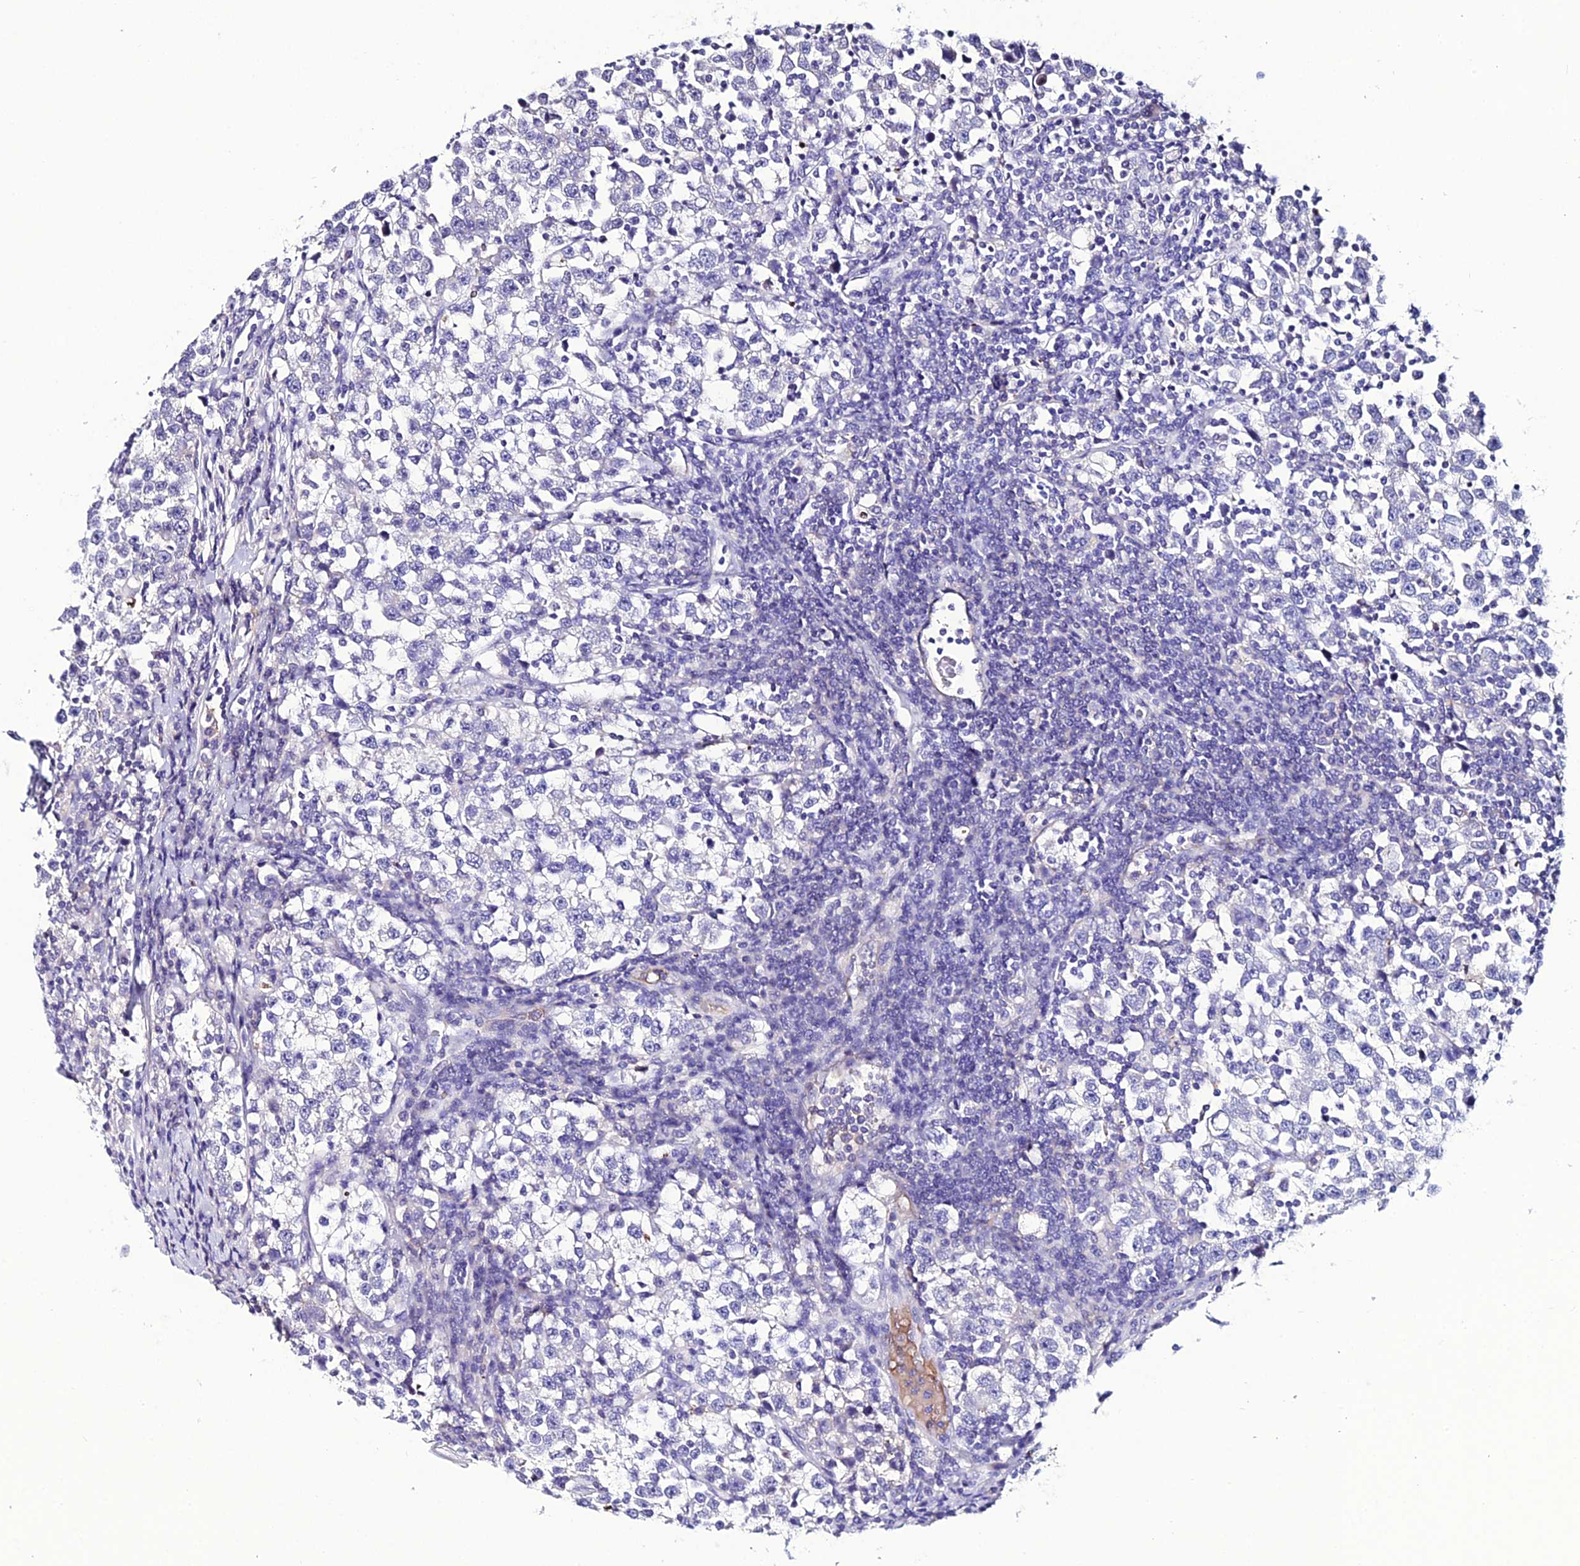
{"staining": {"intensity": "negative", "quantity": "none", "location": "none"}, "tissue": "testis cancer", "cell_type": "Tumor cells", "image_type": "cancer", "snomed": [{"axis": "morphology", "description": "Normal tissue, NOS"}, {"axis": "morphology", "description": "Seminoma, NOS"}, {"axis": "topography", "description": "Testis"}], "caption": "Tumor cells are negative for brown protein staining in testis cancer.", "gene": "DEFB132", "patient": {"sex": "male", "age": 43}}